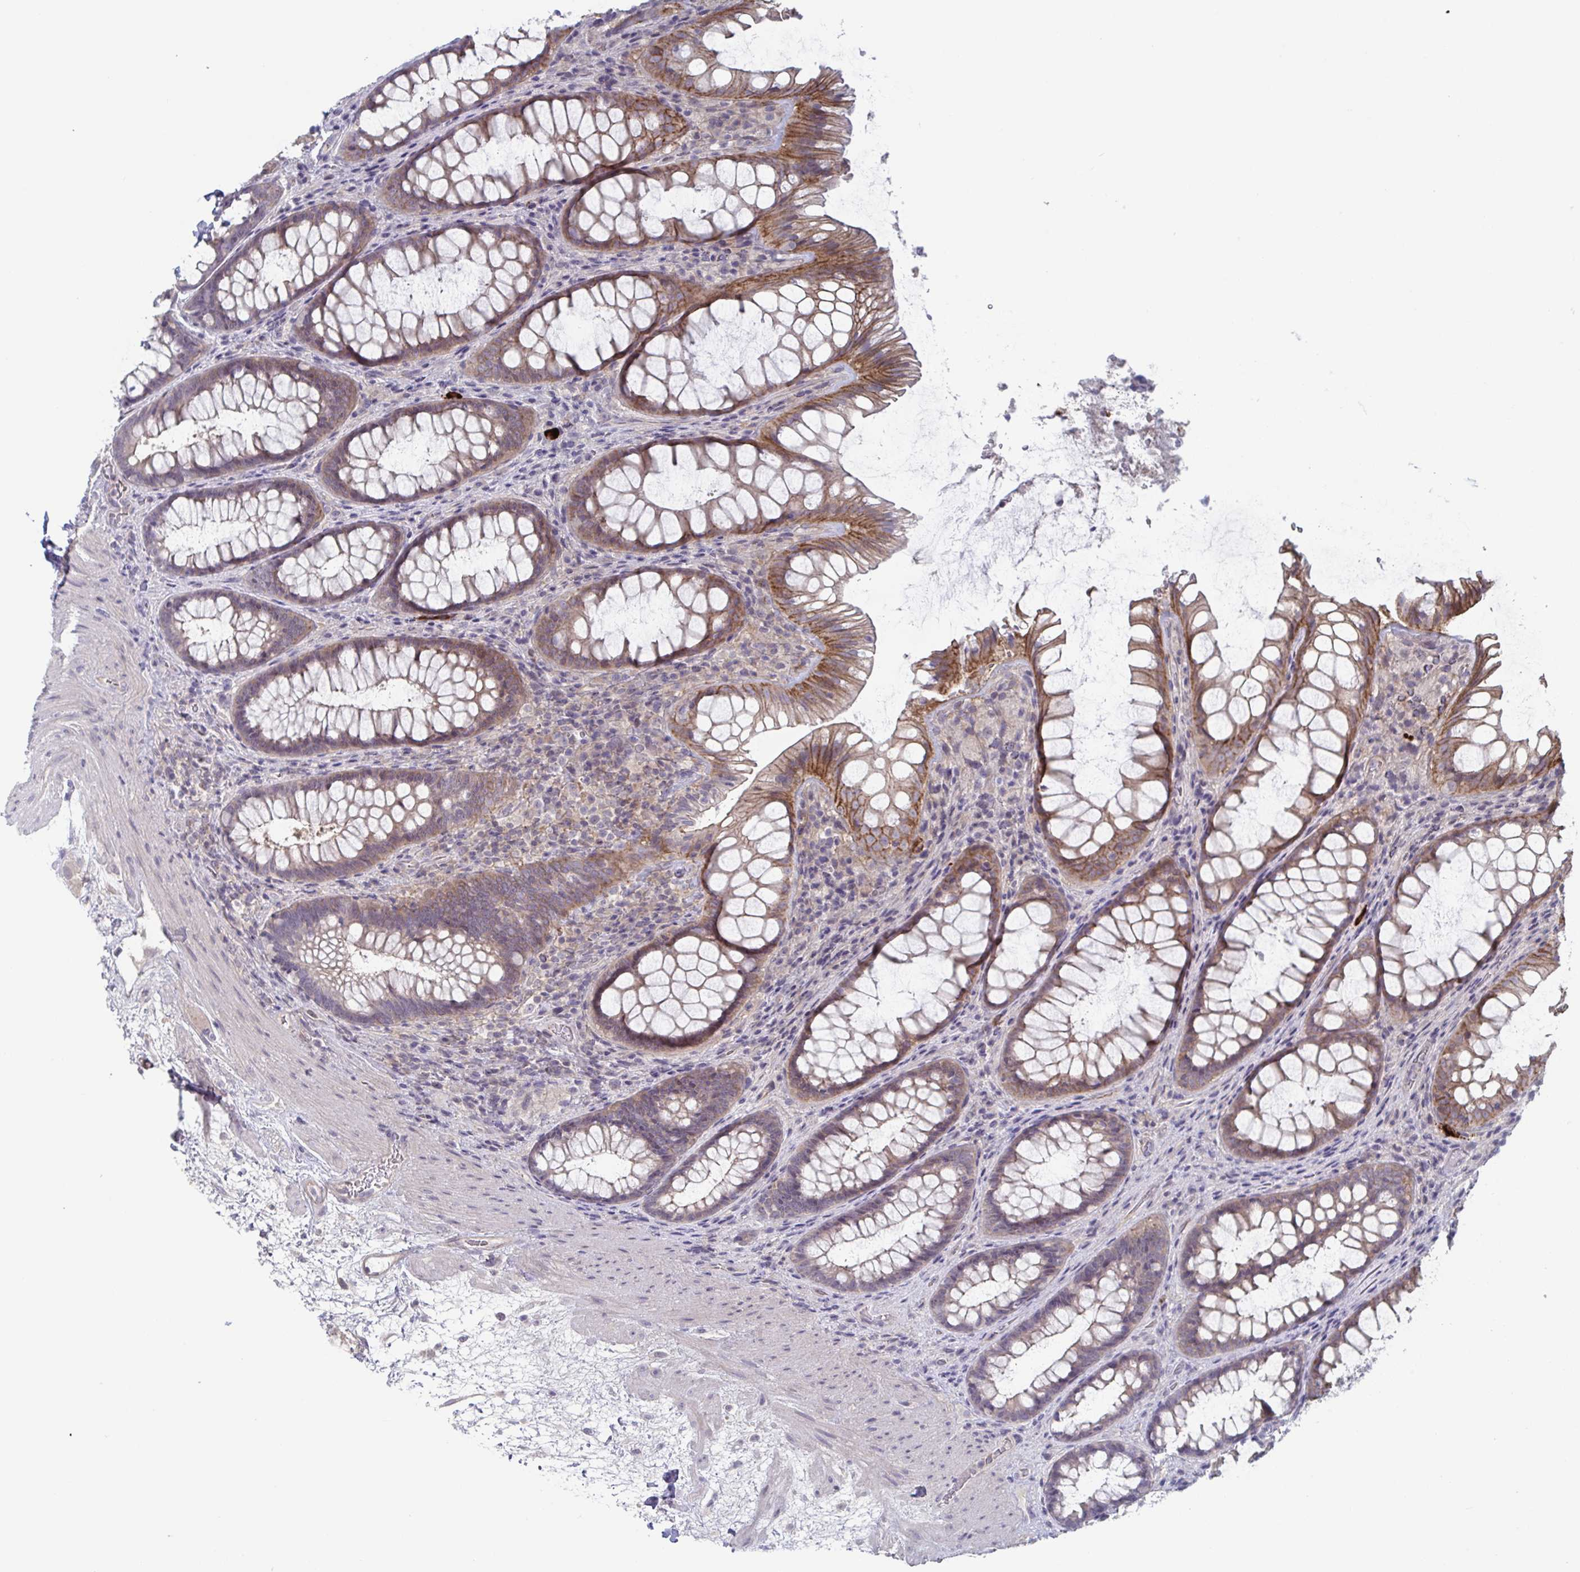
{"staining": {"intensity": "moderate", "quantity": ">75%", "location": "cytoplasmic/membranous"}, "tissue": "rectum", "cell_type": "Glandular cells", "image_type": "normal", "snomed": [{"axis": "morphology", "description": "Normal tissue, NOS"}, {"axis": "topography", "description": "Rectum"}], "caption": "Brown immunohistochemical staining in normal human rectum exhibits moderate cytoplasmic/membranous staining in approximately >75% of glandular cells.", "gene": "STK26", "patient": {"sex": "male", "age": 72}}